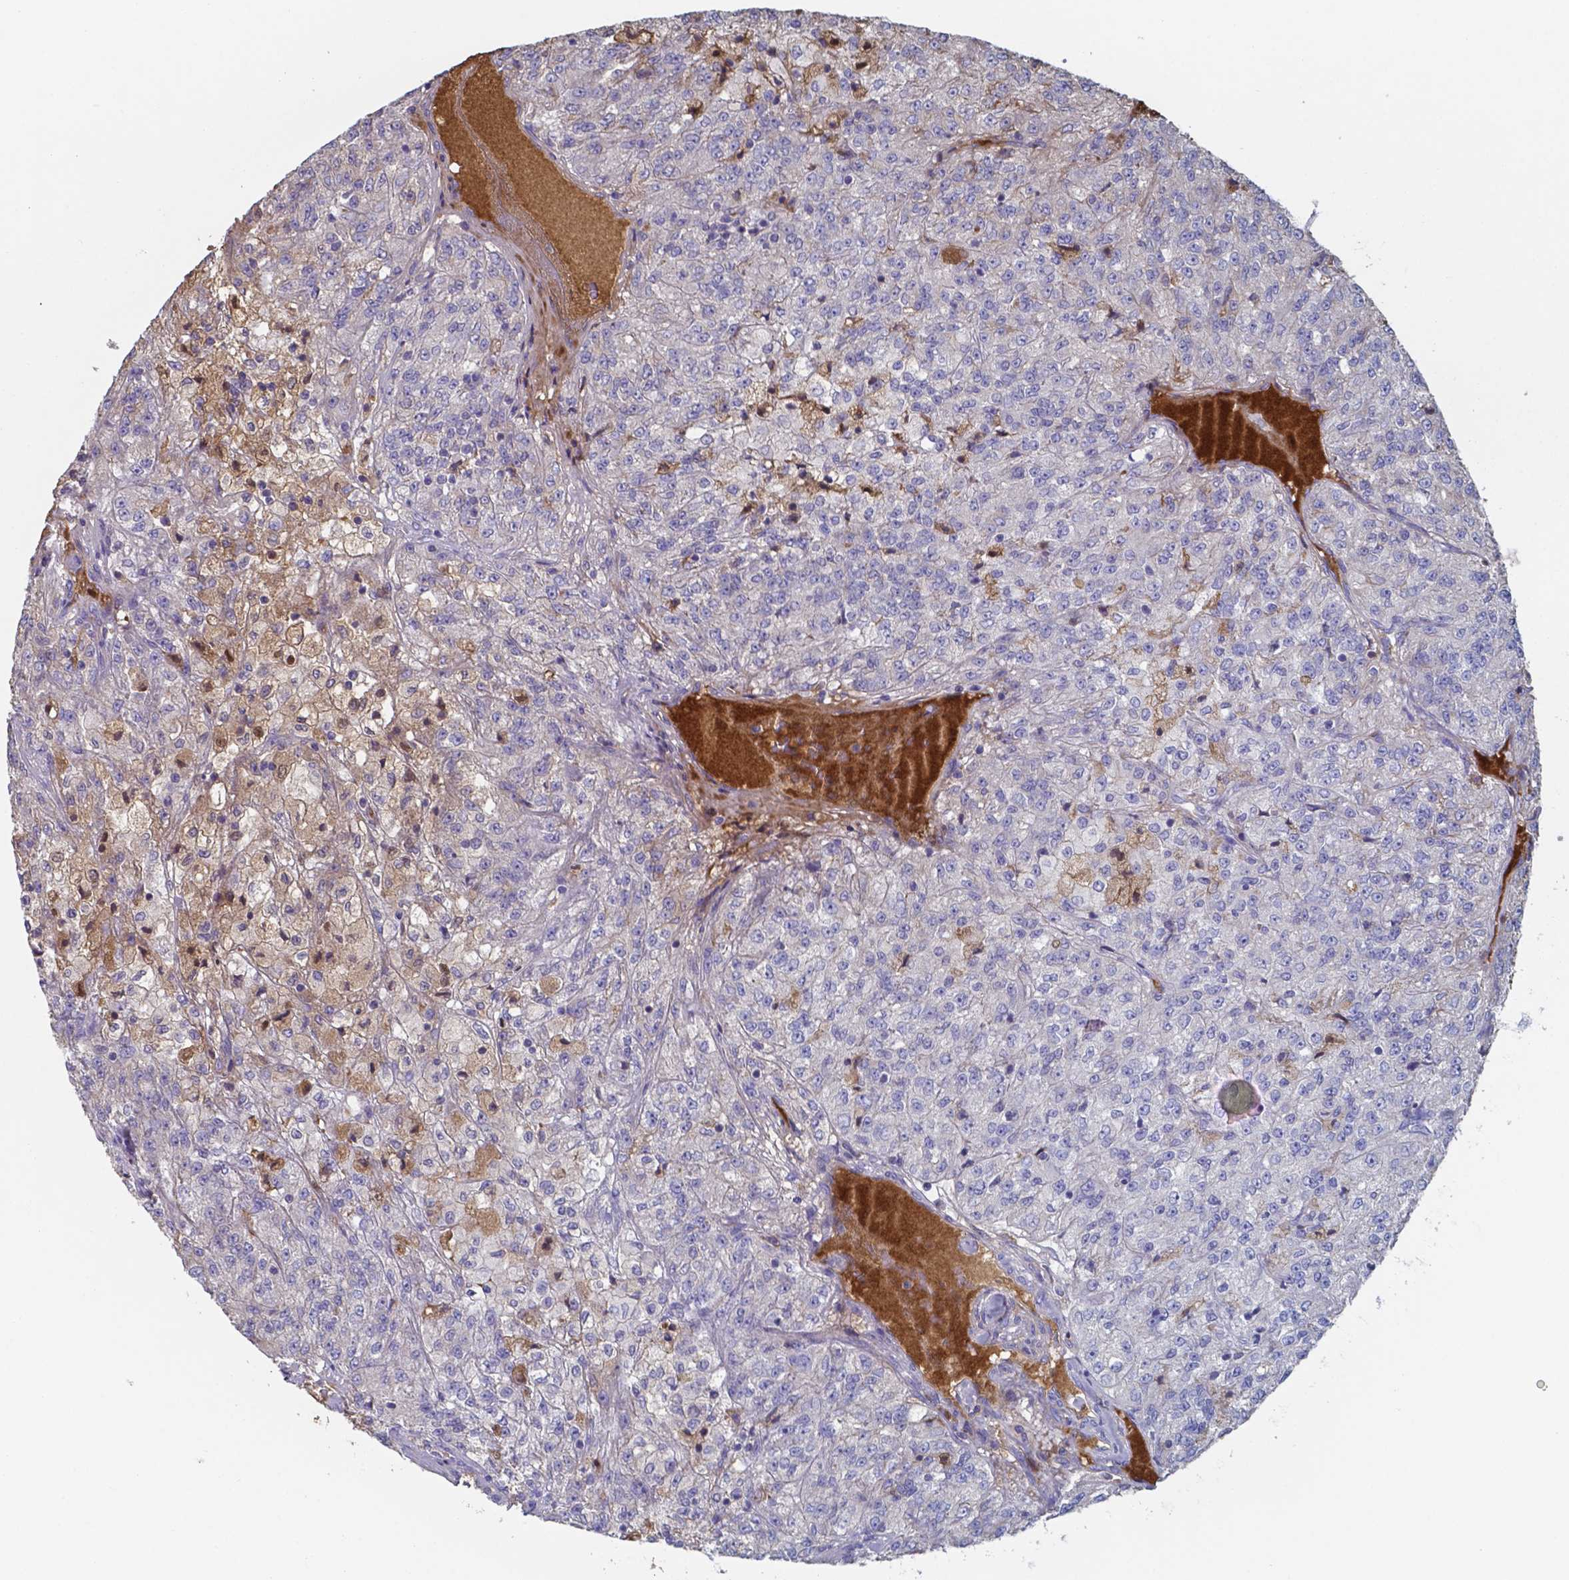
{"staining": {"intensity": "negative", "quantity": "none", "location": "none"}, "tissue": "renal cancer", "cell_type": "Tumor cells", "image_type": "cancer", "snomed": [{"axis": "morphology", "description": "Adenocarcinoma, NOS"}, {"axis": "topography", "description": "Kidney"}], "caption": "Human renal adenocarcinoma stained for a protein using immunohistochemistry displays no expression in tumor cells.", "gene": "BTBD17", "patient": {"sex": "female", "age": 63}}